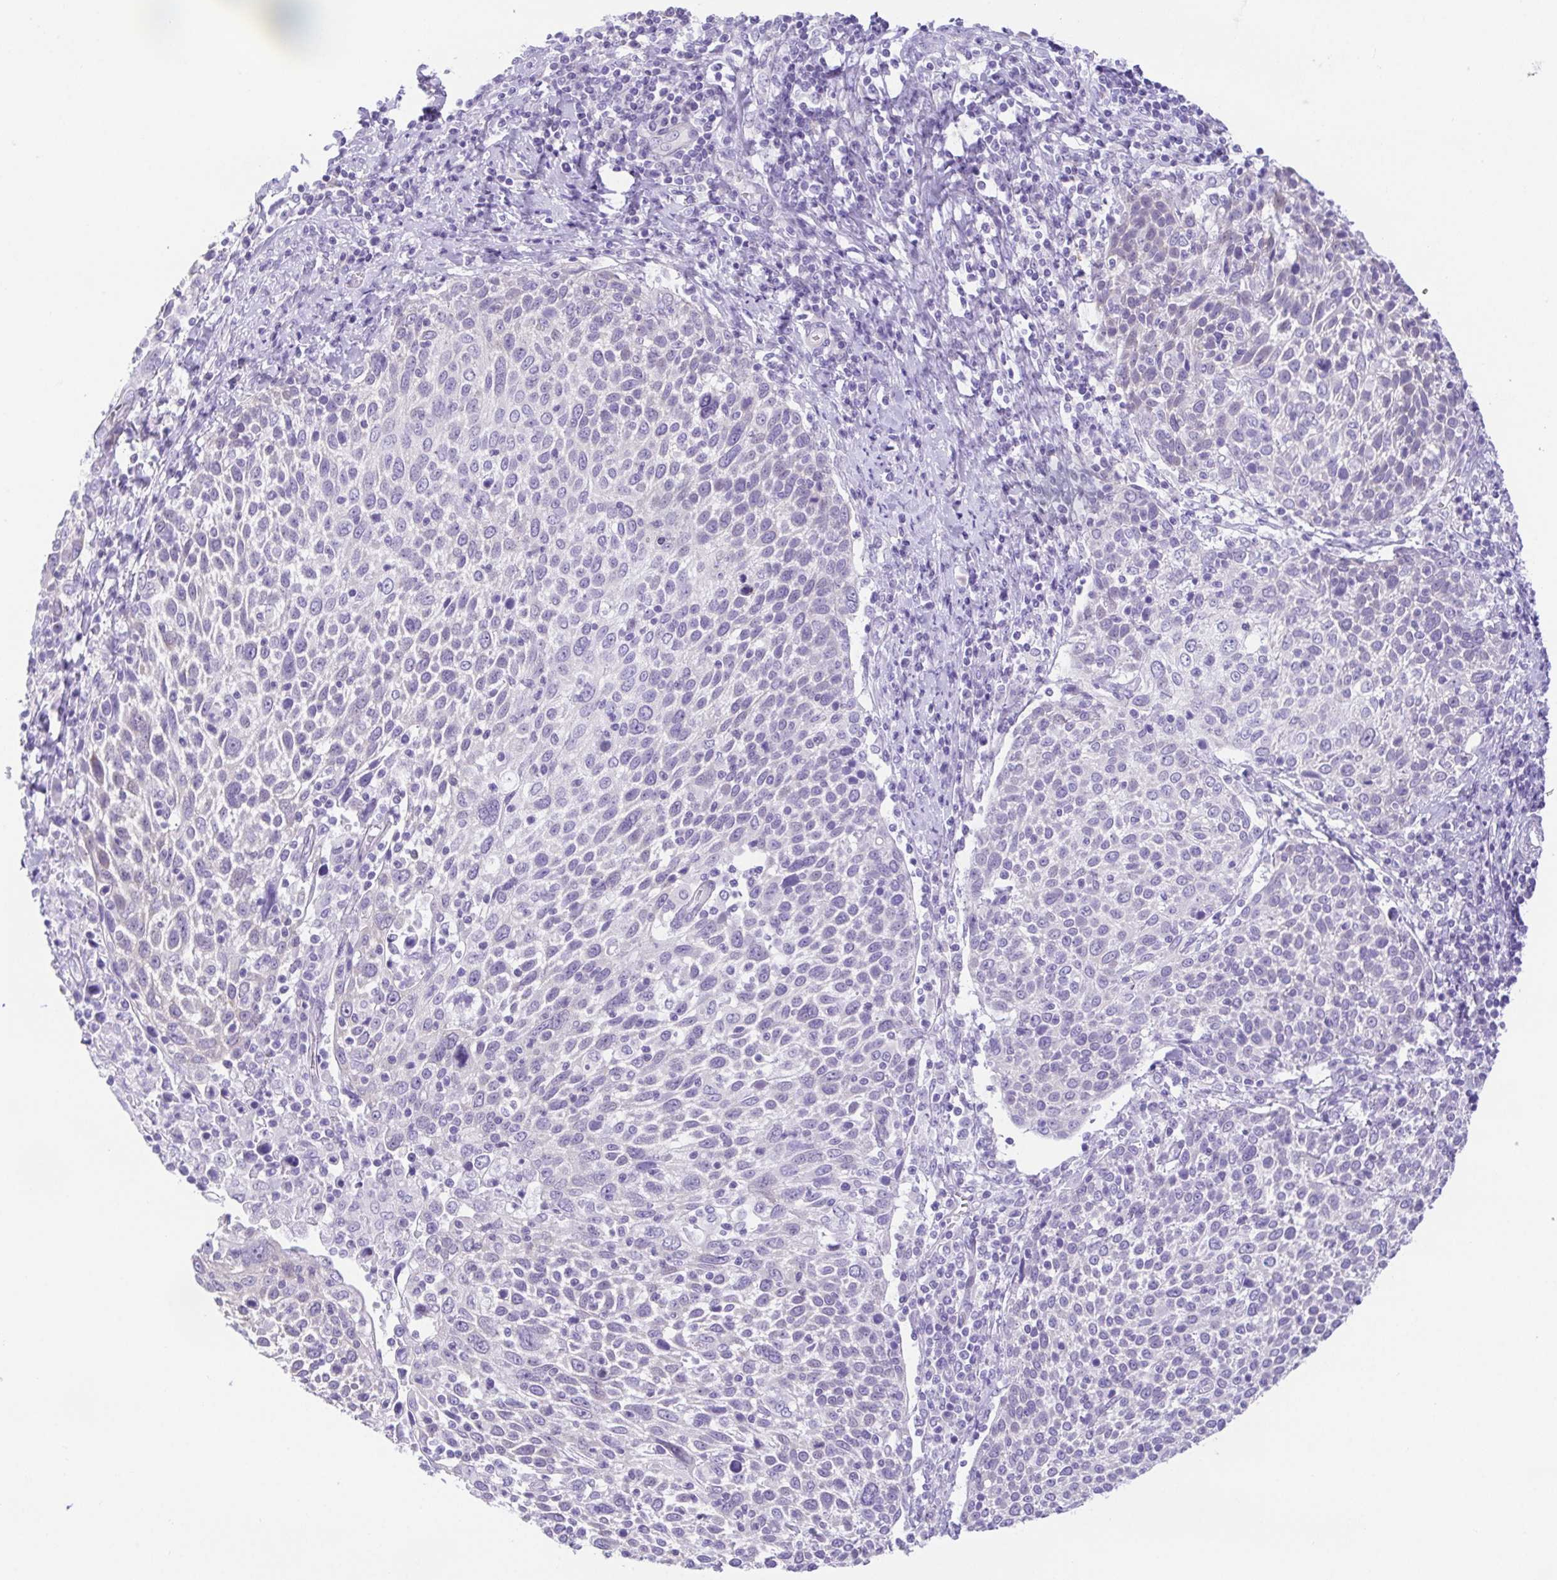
{"staining": {"intensity": "negative", "quantity": "none", "location": "none"}, "tissue": "cervical cancer", "cell_type": "Tumor cells", "image_type": "cancer", "snomed": [{"axis": "morphology", "description": "Squamous cell carcinoma, NOS"}, {"axis": "topography", "description": "Cervix"}], "caption": "Histopathology image shows no protein staining in tumor cells of cervical cancer (squamous cell carcinoma) tissue.", "gene": "LUZP4", "patient": {"sex": "female", "age": 61}}